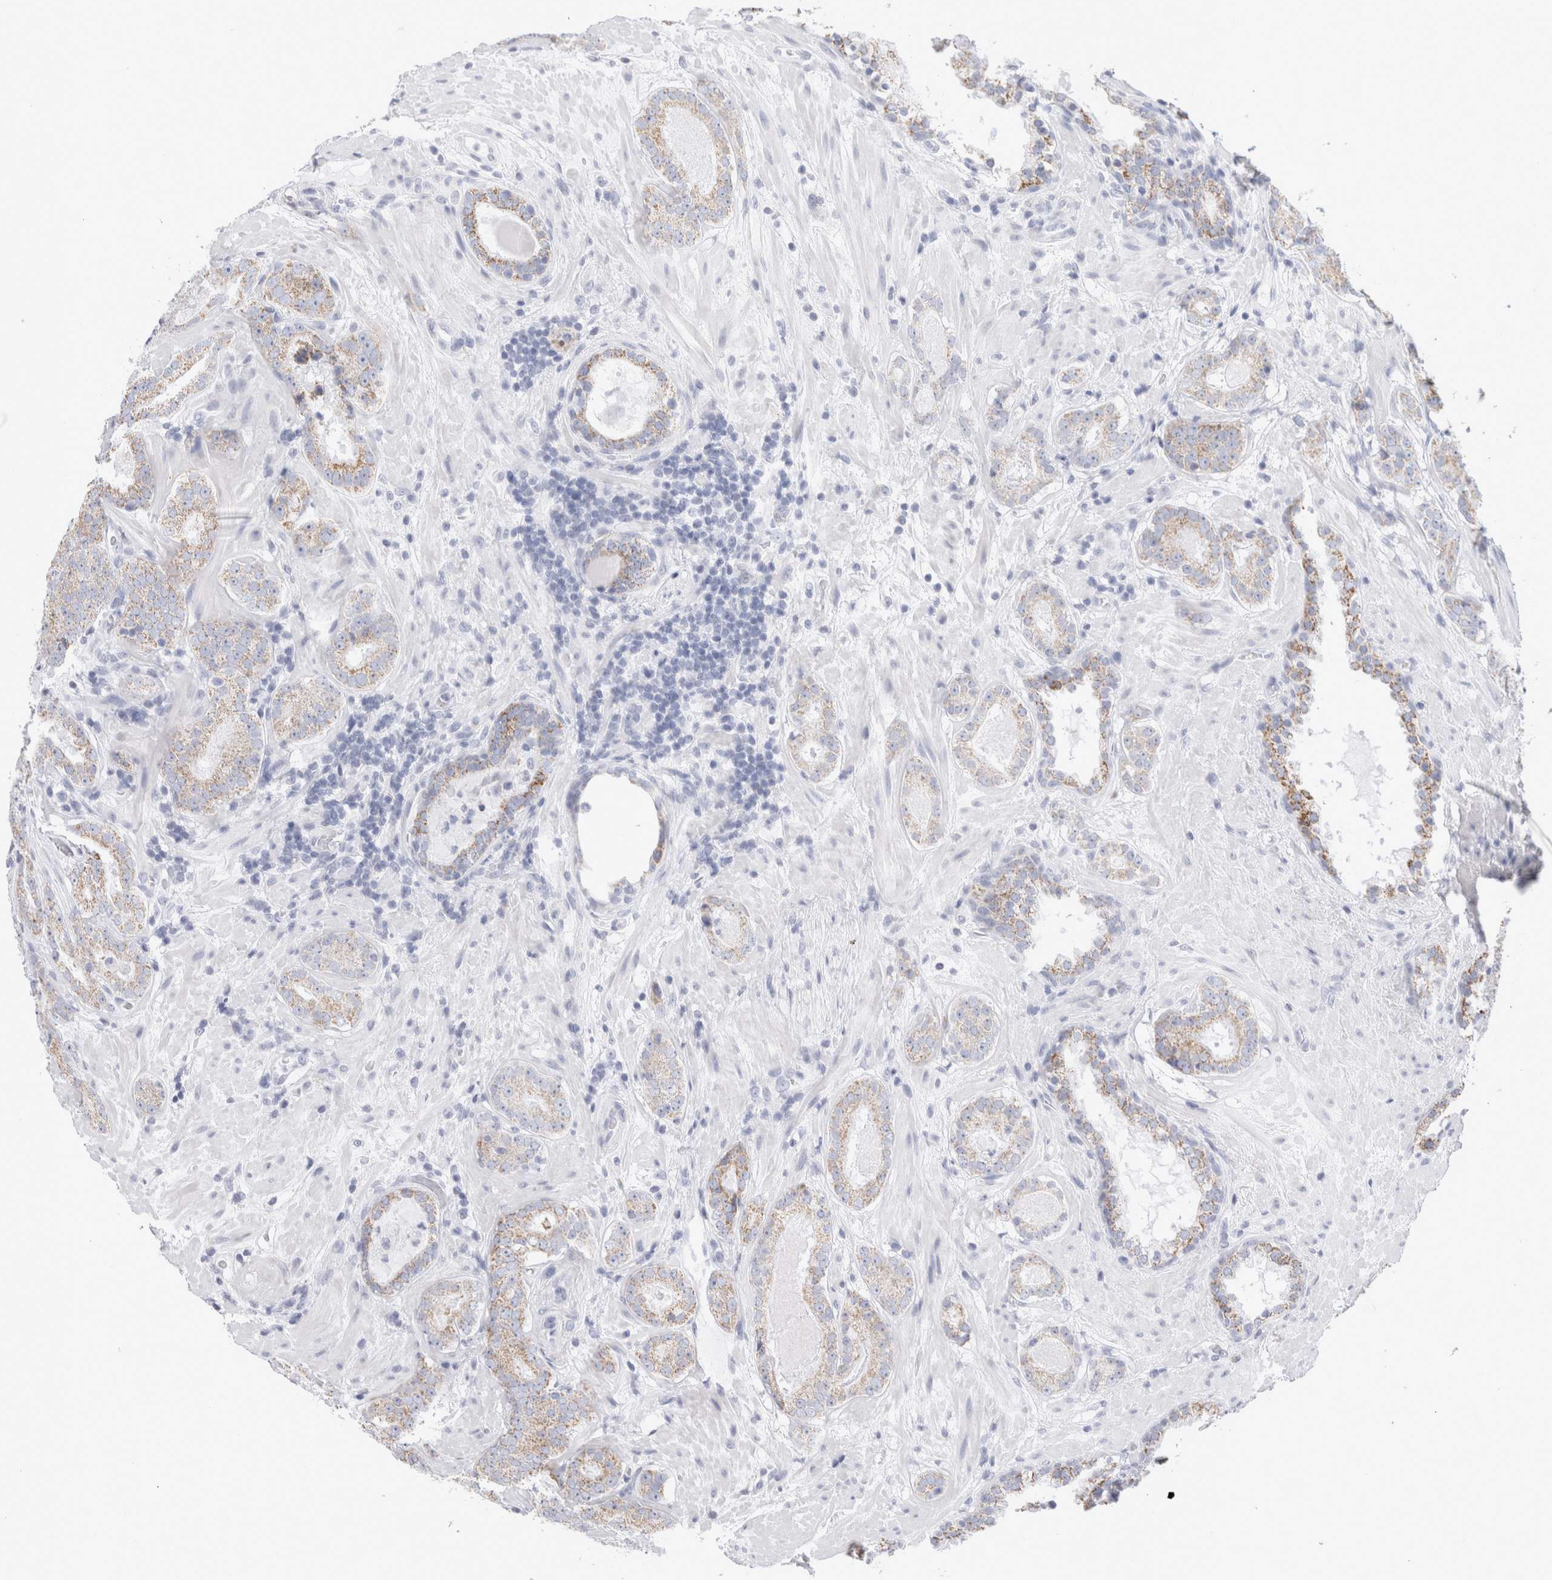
{"staining": {"intensity": "weak", "quantity": ">75%", "location": "cytoplasmic/membranous"}, "tissue": "prostate cancer", "cell_type": "Tumor cells", "image_type": "cancer", "snomed": [{"axis": "morphology", "description": "Adenocarcinoma, Low grade"}, {"axis": "topography", "description": "Prostate"}], "caption": "Immunohistochemistry micrograph of neoplastic tissue: human prostate cancer stained using immunohistochemistry reveals low levels of weak protein expression localized specifically in the cytoplasmic/membranous of tumor cells, appearing as a cytoplasmic/membranous brown color.", "gene": "ECHDC2", "patient": {"sex": "male", "age": 69}}